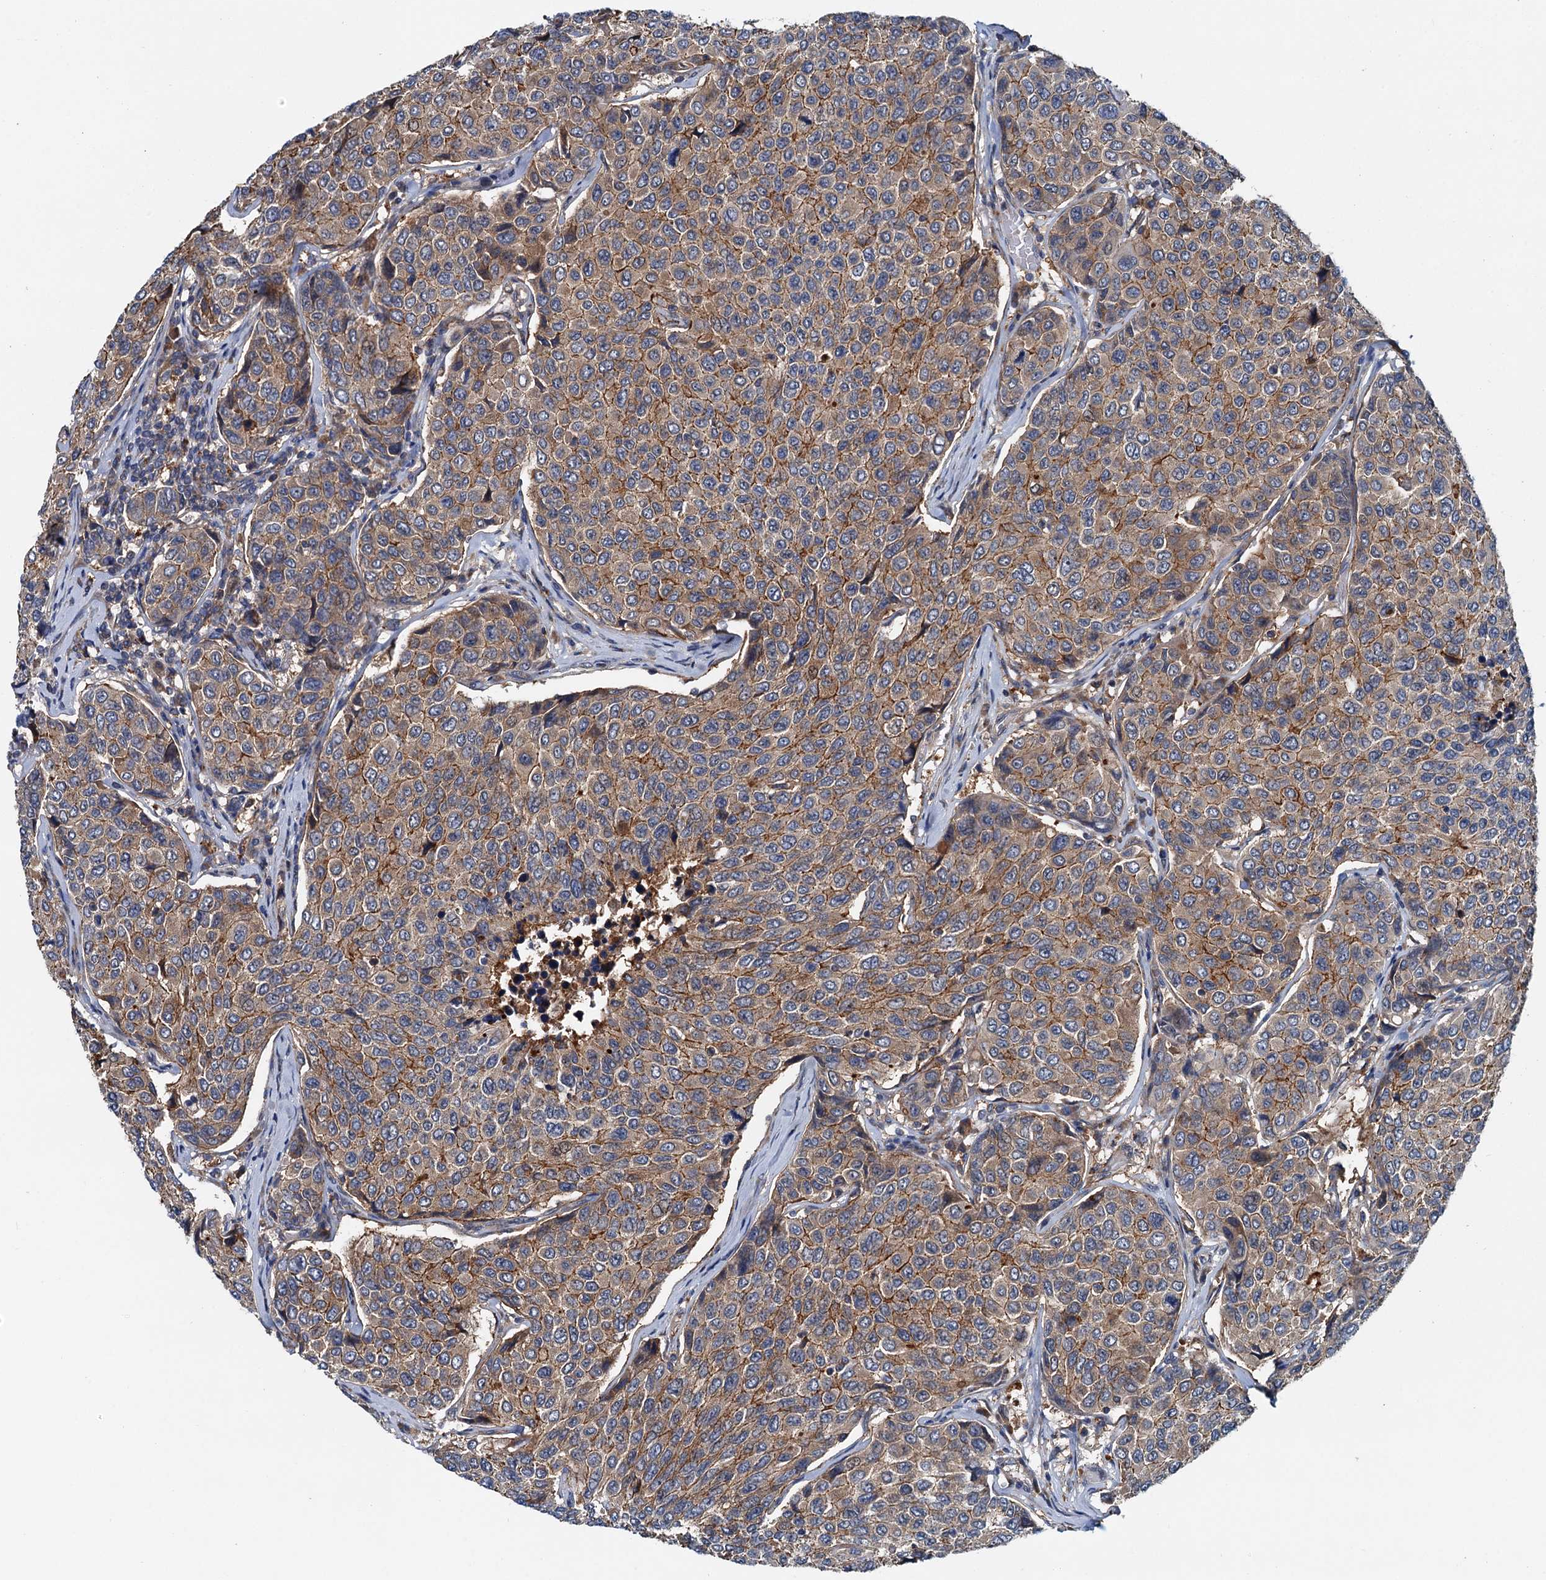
{"staining": {"intensity": "moderate", "quantity": ">75%", "location": "cytoplasmic/membranous"}, "tissue": "breast cancer", "cell_type": "Tumor cells", "image_type": "cancer", "snomed": [{"axis": "morphology", "description": "Duct carcinoma"}, {"axis": "topography", "description": "Breast"}], "caption": "This photomicrograph demonstrates immunohistochemistry (IHC) staining of breast cancer, with medium moderate cytoplasmic/membranous positivity in approximately >75% of tumor cells.", "gene": "EFL1", "patient": {"sex": "female", "age": 55}}